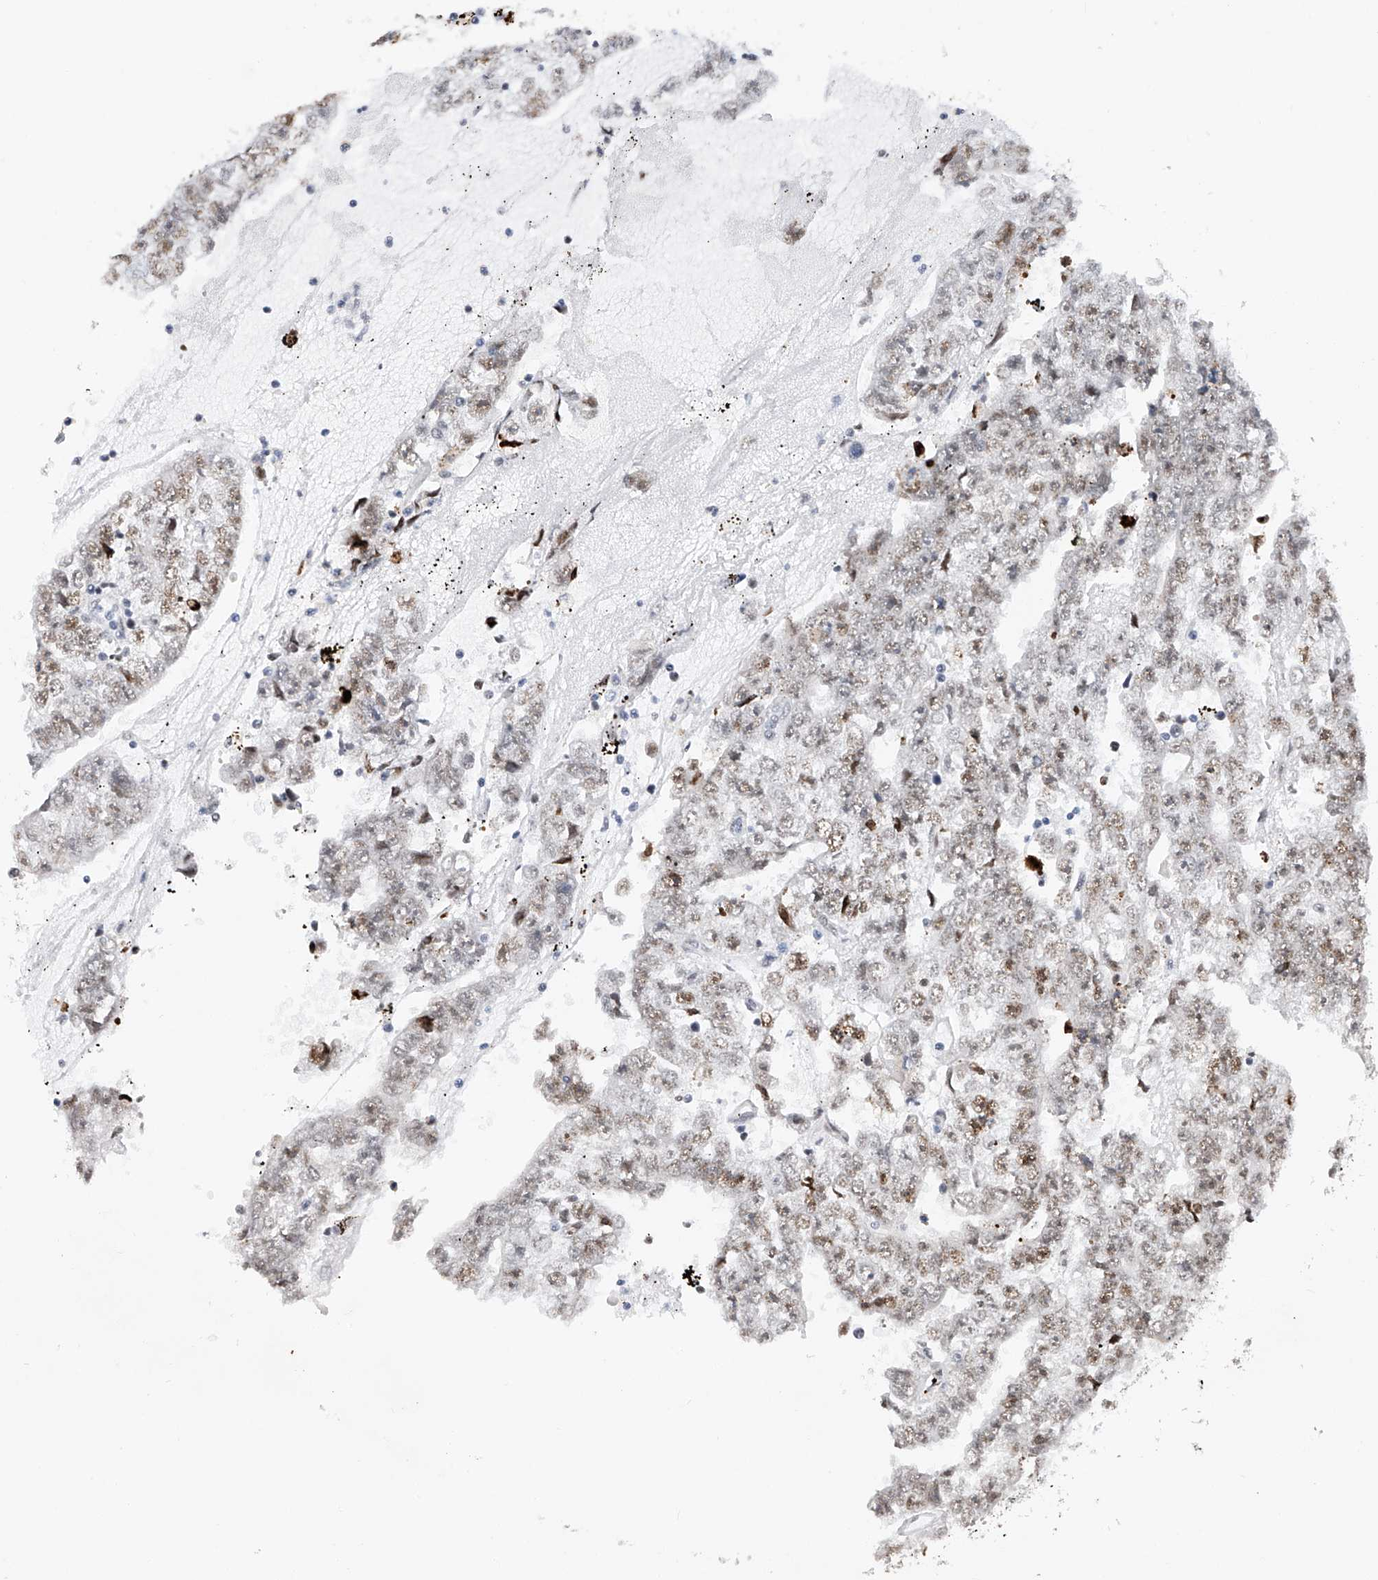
{"staining": {"intensity": "moderate", "quantity": "<25%", "location": "nuclear"}, "tissue": "testis cancer", "cell_type": "Tumor cells", "image_type": "cancer", "snomed": [{"axis": "morphology", "description": "Carcinoma, Embryonal, NOS"}, {"axis": "topography", "description": "Testis"}], "caption": "A brown stain labels moderate nuclear staining of a protein in embryonal carcinoma (testis) tumor cells. The protein of interest is shown in brown color, while the nuclei are stained blue.", "gene": "SRSF6", "patient": {"sex": "male", "age": 25}}